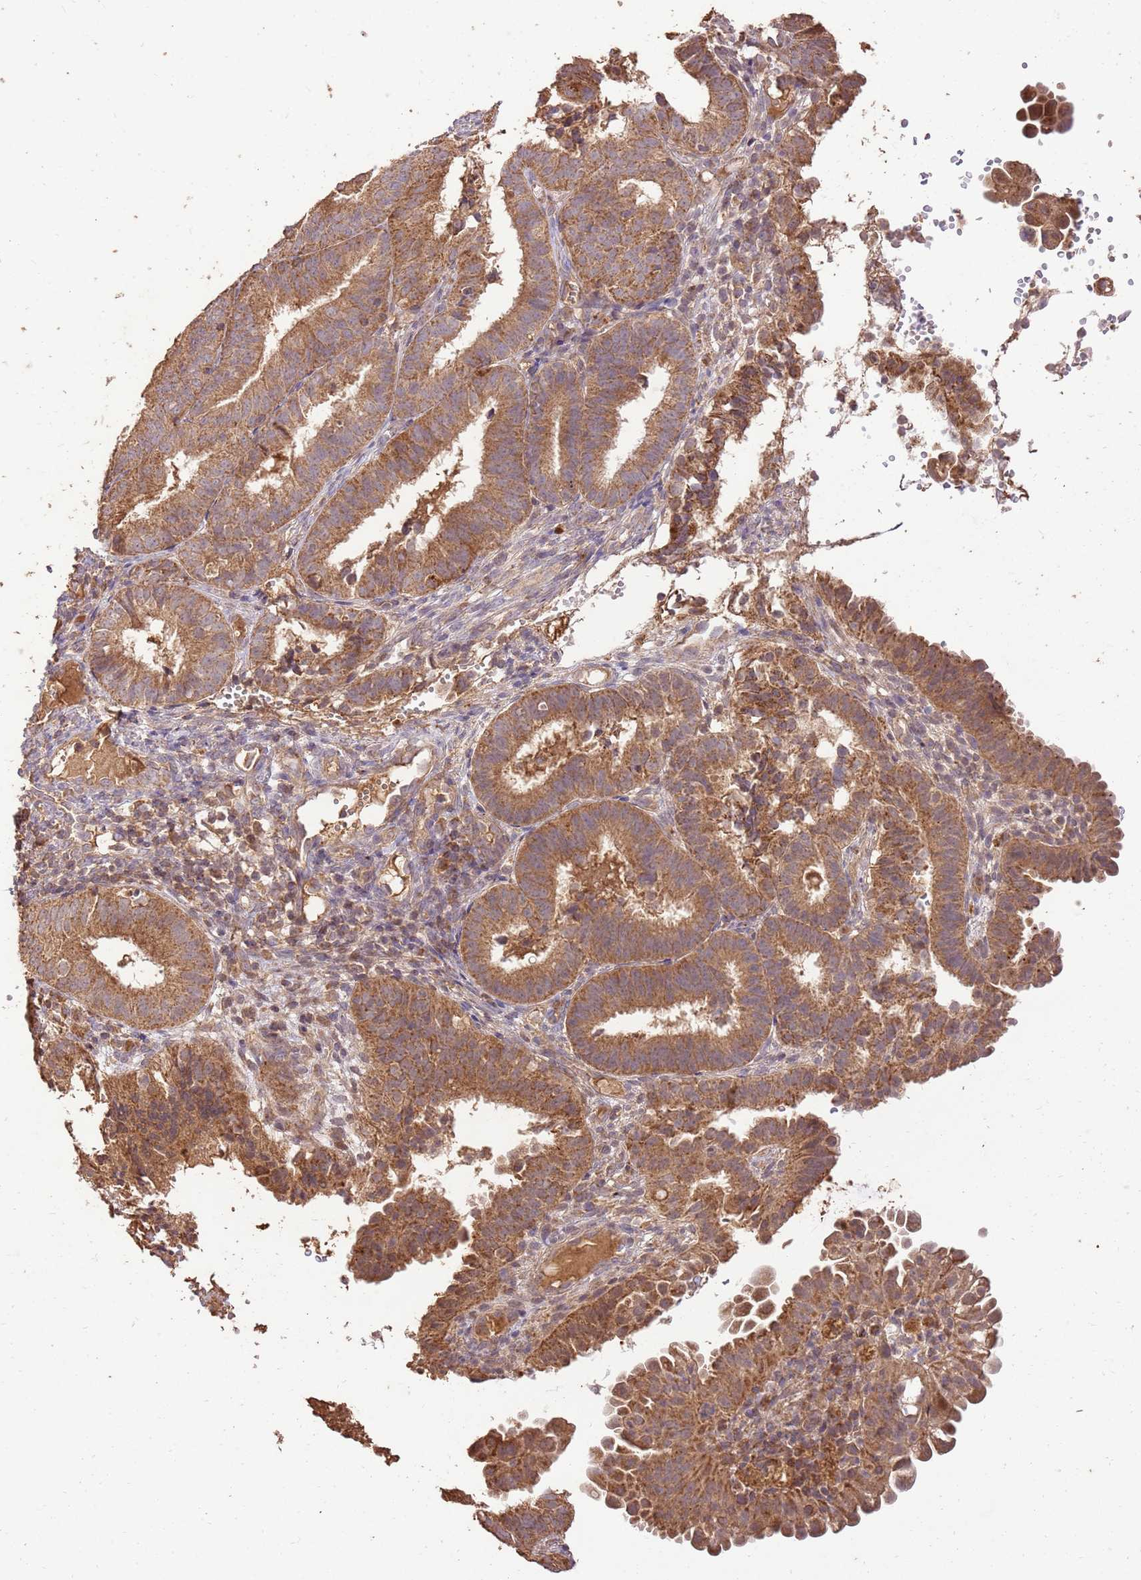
{"staining": {"intensity": "moderate", "quantity": ">75%", "location": "cytoplasmic/membranous"}, "tissue": "endometrial cancer", "cell_type": "Tumor cells", "image_type": "cancer", "snomed": [{"axis": "morphology", "description": "Adenocarcinoma, NOS"}, {"axis": "topography", "description": "Endometrium"}], "caption": "Tumor cells show moderate cytoplasmic/membranous expression in about >75% of cells in adenocarcinoma (endometrial). (brown staining indicates protein expression, while blue staining denotes nuclei).", "gene": "LRRC28", "patient": {"sex": "female", "age": 51}}